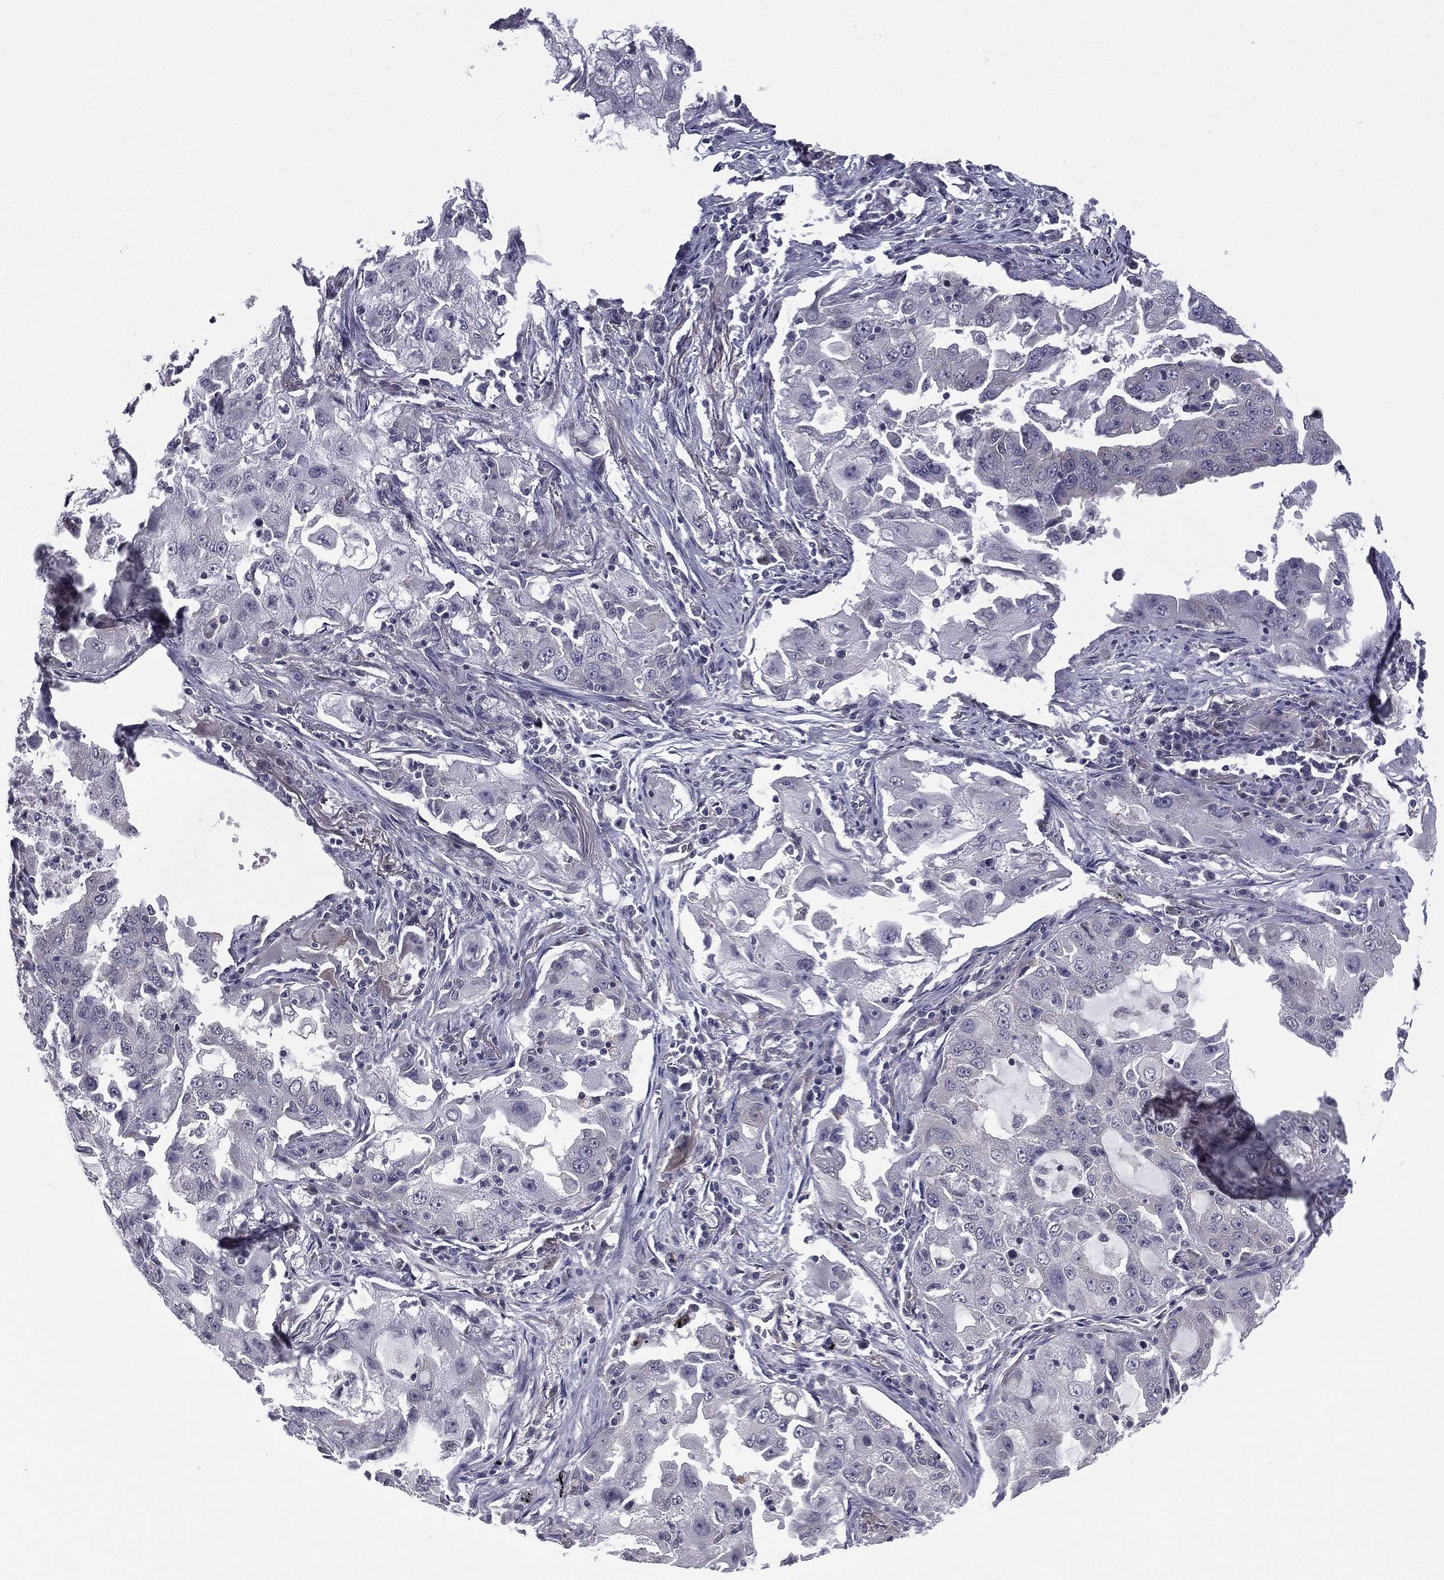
{"staining": {"intensity": "negative", "quantity": "none", "location": "none"}, "tissue": "lung cancer", "cell_type": "Tumor cells", "image_type": "cancer", "snomed": [{"axis": "morphology", "description": "Adenocarcinoma, NOS"}, {"axis": "topography", "description": "Lung"}], "caption": "High magnification brightfield microscopy of lung cancer (adenocarcinoma) stained with DAB (brown) and counterstained with hematoxylin (blue): tumor cells show no significant staining.", "gene": "ACTRT2", "patient": {"sex": "female", "age": 61}}